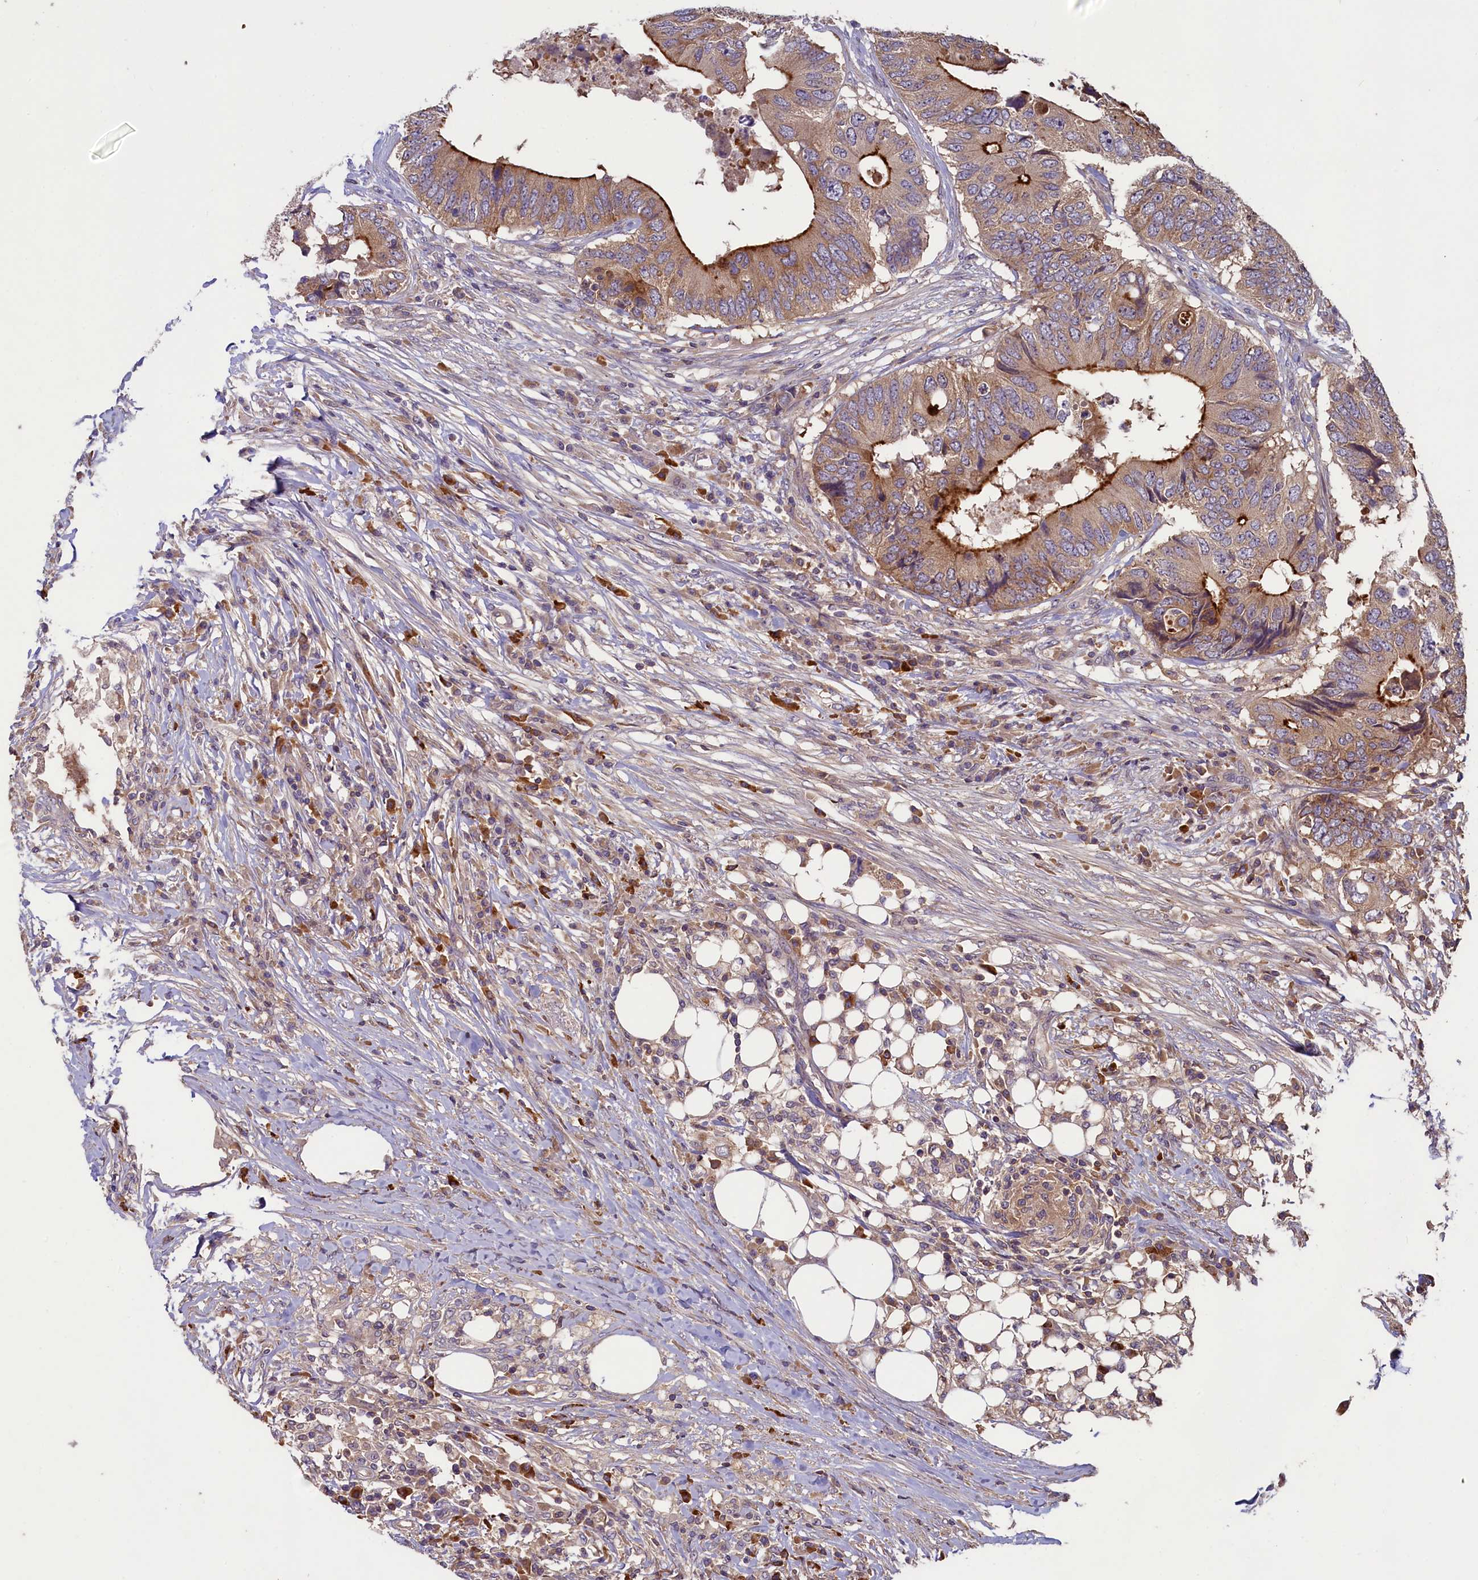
{"staining": {"intensity": "strong", "quantity": "25%-75%", "location": "cytoplasmic/membranous"}, "tissue": "colorectal cancer", "cell_type": "Tumor cells", "image_type": "cancer", "snomed": [{"axis": "morphology", "description": "Adenocarcinoma, NOS"}, {"axis": "topography", "description": "Colon"}], "caption": "Protein staining by immunohistochemistry (IHC) exhibits strong cytoplasmic/membranous staining in about 25%-75% of tumor cells in colorectal adenocarcinoma.", "gene": "NUDT6", "patient": {"sex": "male", "age": 71}}